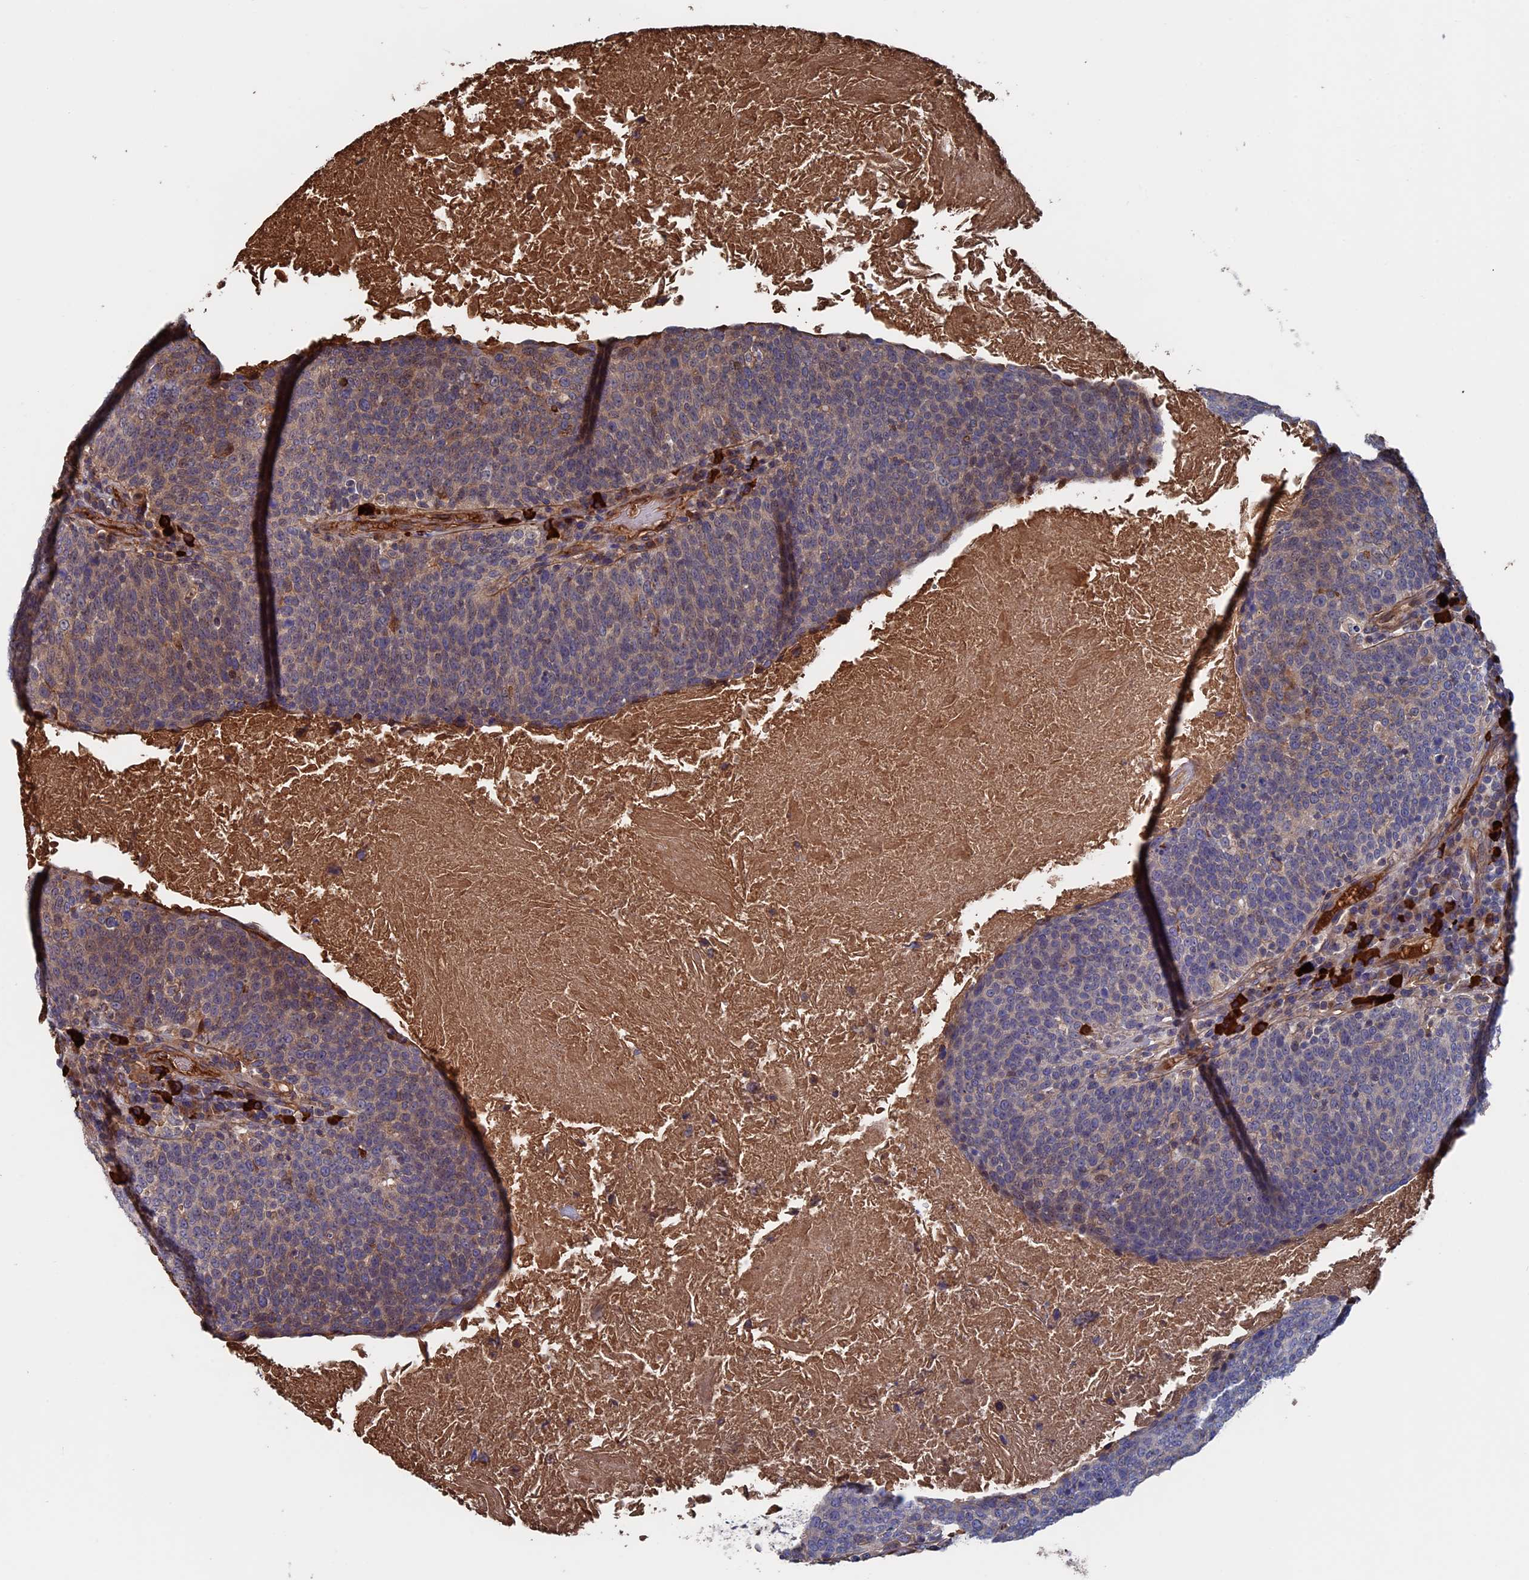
{"staining": {"intensity": "weak", "quantity": "25%-75%", "location": "cytoplasmic/membranous"}, "tissue": "head and neck cancer", "cell_type": "Tumor cells", "image_type": "cancer", "snomed": [{"axis": "morphology", "description": "Squamous cell carcinoma, NOS"}, {"axis": "morphology", "description": "Squamous cell carcinoma, metastatic, NOS"}, {"axis": "topography", "description": "Lymph node"}, {"axis": "topography", "description": "Head-Neck"}], "caption": "Brown immunohistochemical staining in squamous cell carcinoma (head and neck) reveals weak cytoplasmic/membranous staining in about 25%-75% of tumor cells.", "gene": "RPUSD1", "patient": {"sex": "male", "age": 62}}